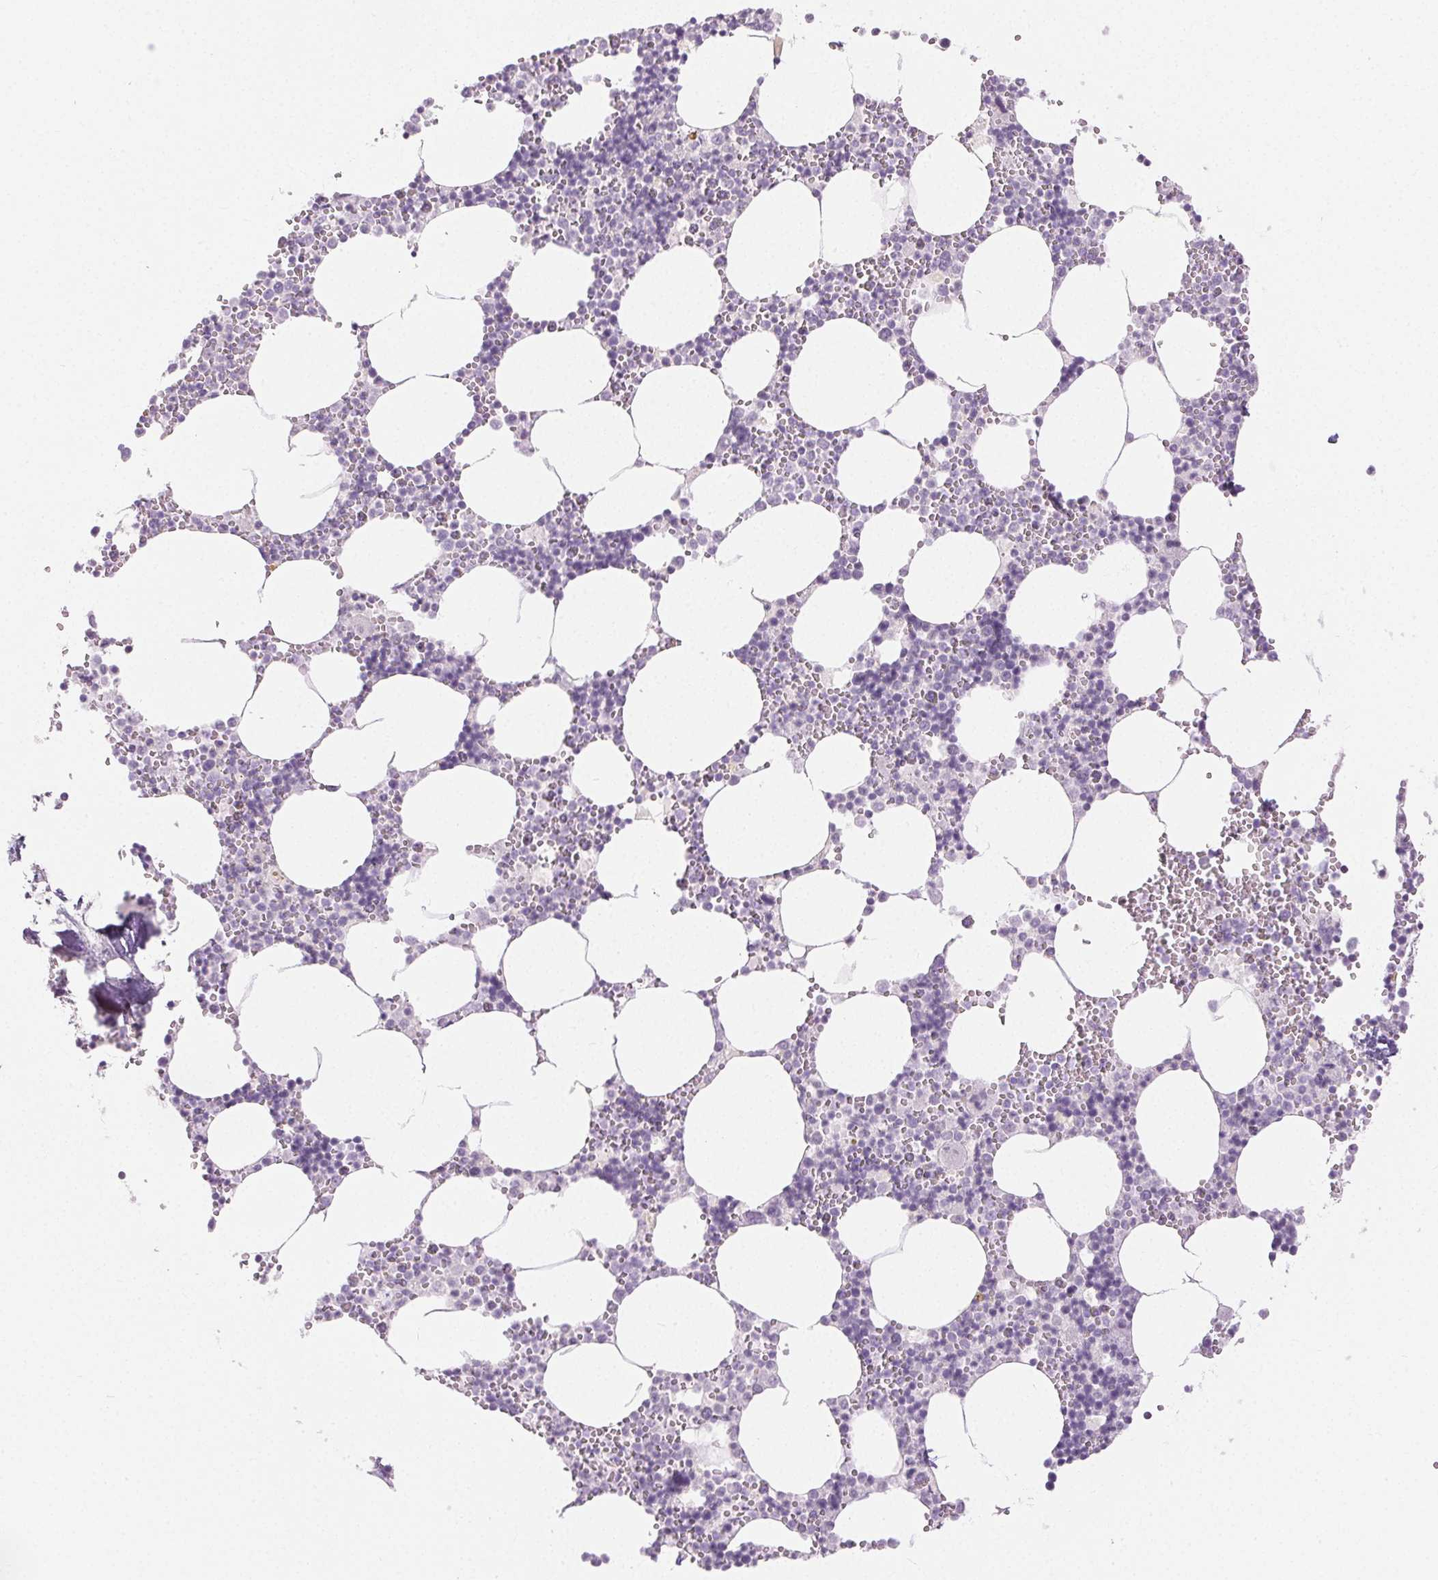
{"staining": {"intensity": "negative", "quantity": "none", "location": "none"}, "tissue": "bone marrow", "cell_type": "Hematopoietic cells", "image_type": "normal", "snomed": [{"axis": "morphology", "description": "Normal tissue, NOS"}, {"axis": "topography", "description": "Bone marrow"}], "caption": "Immunohistochemical staining of unremarkable bone marrow shows no significant staining in hematopoietic cells.", "gene": "SPRR3", "patient": {"sex": "male", "age": 54}}